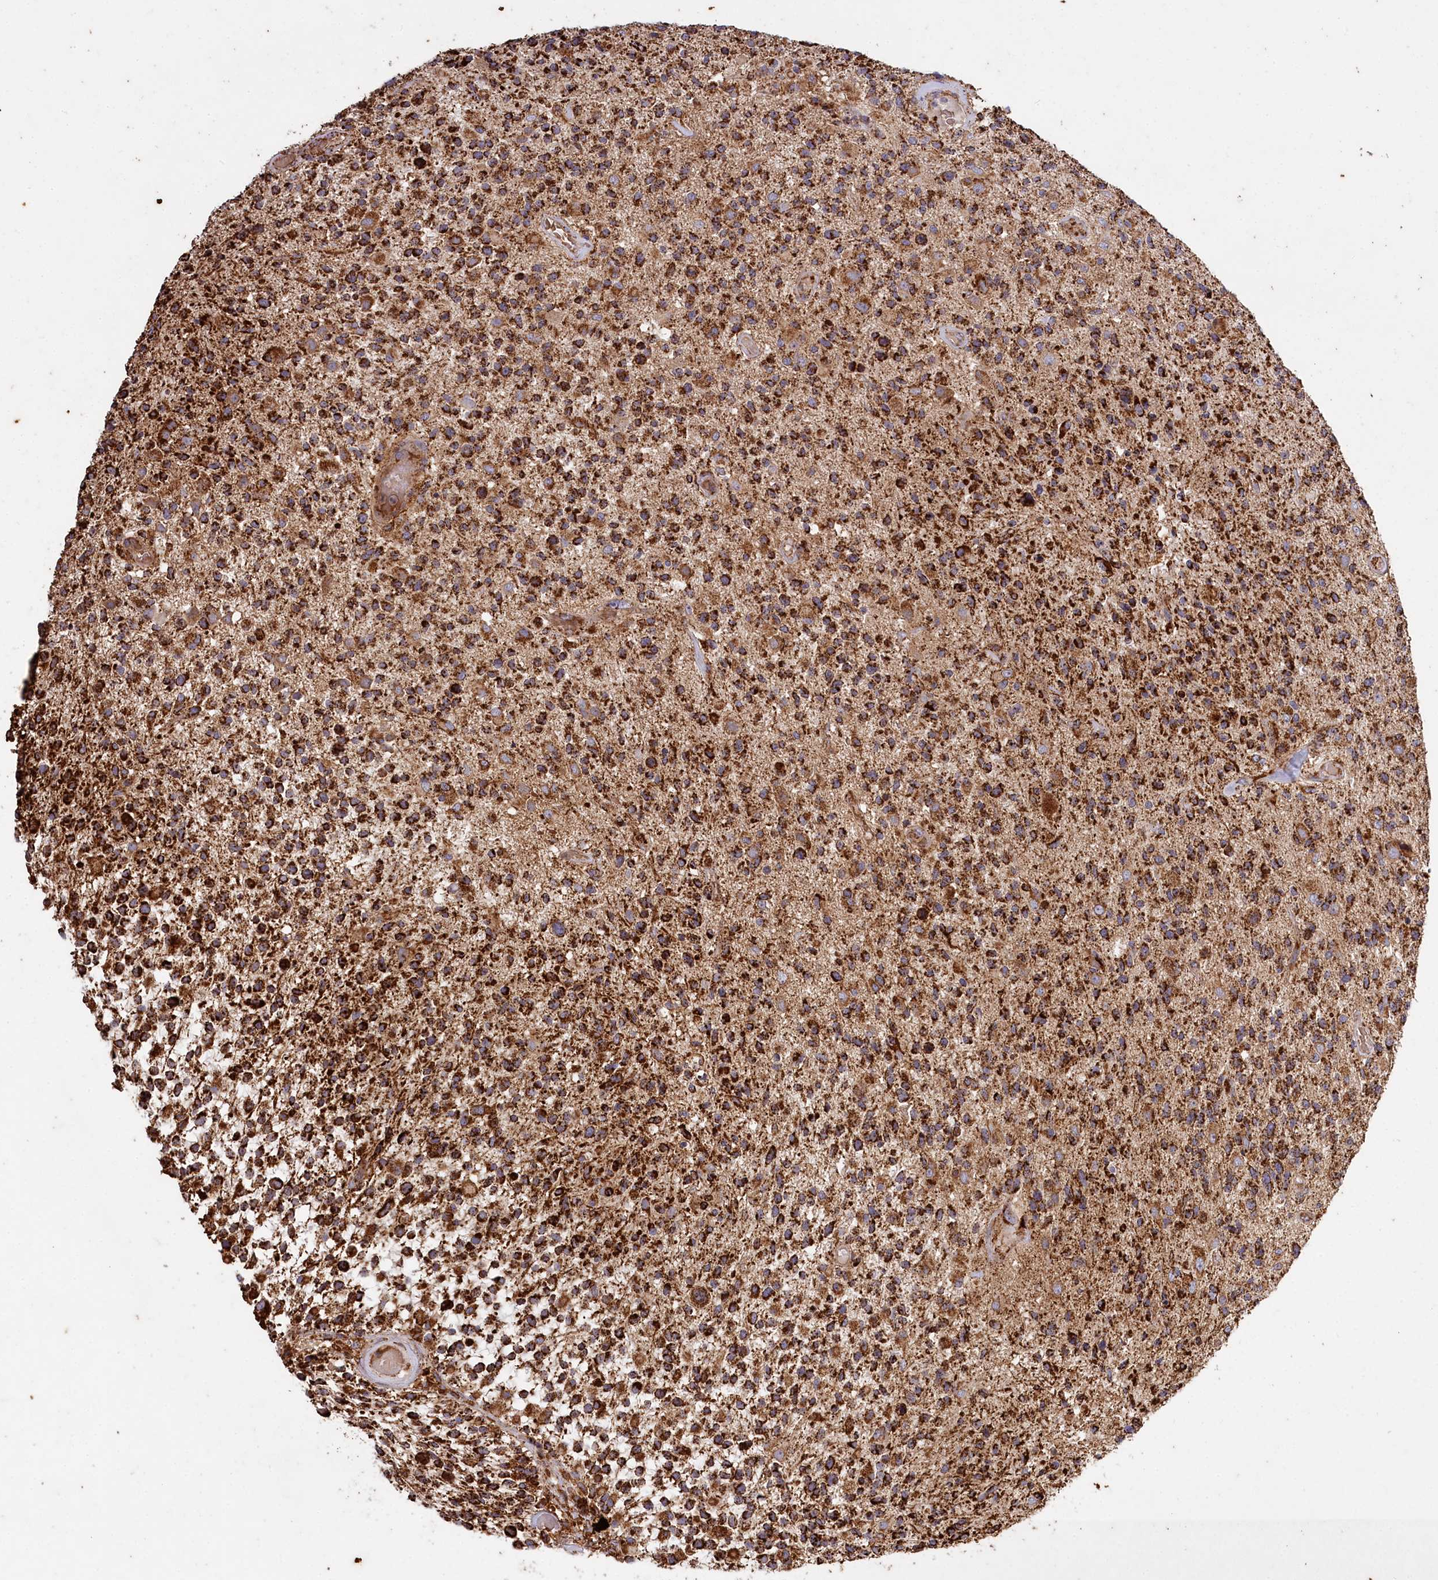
{"staining": {"intensity": "strong", "quantity": ">75%", "location": "cytoplasmic/membranous"}, "tissue": "glioma", "cell_type": "Tumor cells", "image_type": "cancer", "snomed": [{"axis": "morphology", "description": "Glioma, malignant, High grade"}, {"axis": "morphology", "description": "Glioblastoma, NOS"}, {"axis": "topography", "description": "Brain"}], "caption": "Brown immunohistochemical staining in human glioma shows strong cytoplasmic/membranous staining in about >75% of tumor cells.", "gene": "CARD19", "patient": {"sex": "male", "age": 60}}